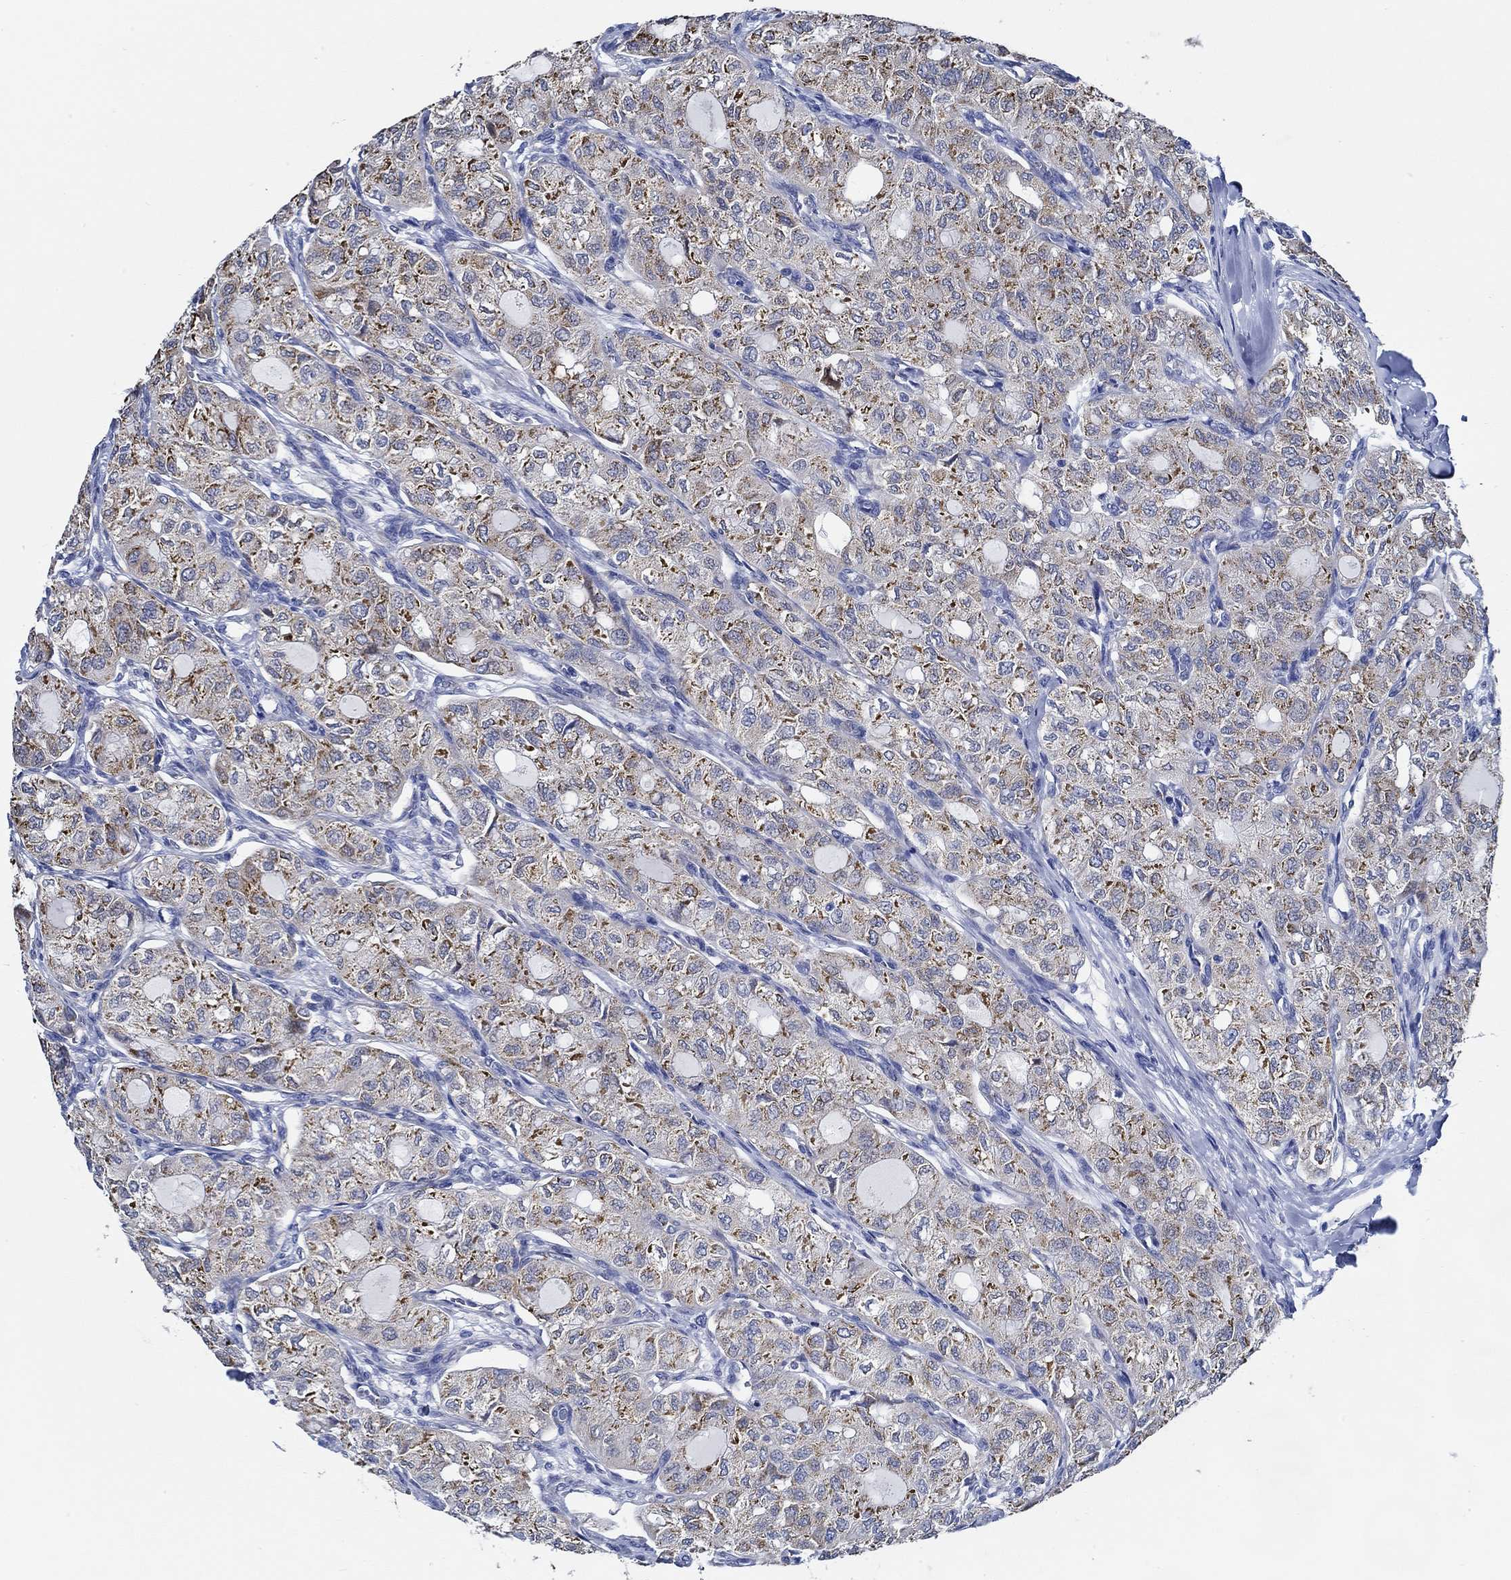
{"staining": {"intensity": "strong", "quantity": "25%-75%", "location": "cytoplasmic/membranous"}, "tissue": "thyroid cancer", "cell_type": "Tumor cells", "image_type": "cancer", "snomed": [{"axis": "morphology", "description": "Follicular adenoma carcinoma, NOS"}, {"axis": "topography", "description": "Thyroid gland"}], "caption": "Tumor cells reveal high levels of strong cytoplasmic/membranous positivity in about 25%-75% of cells in human thyroid cancer.", "gene": "HECW2", "patient": {"sex": "male", "age": 75}}